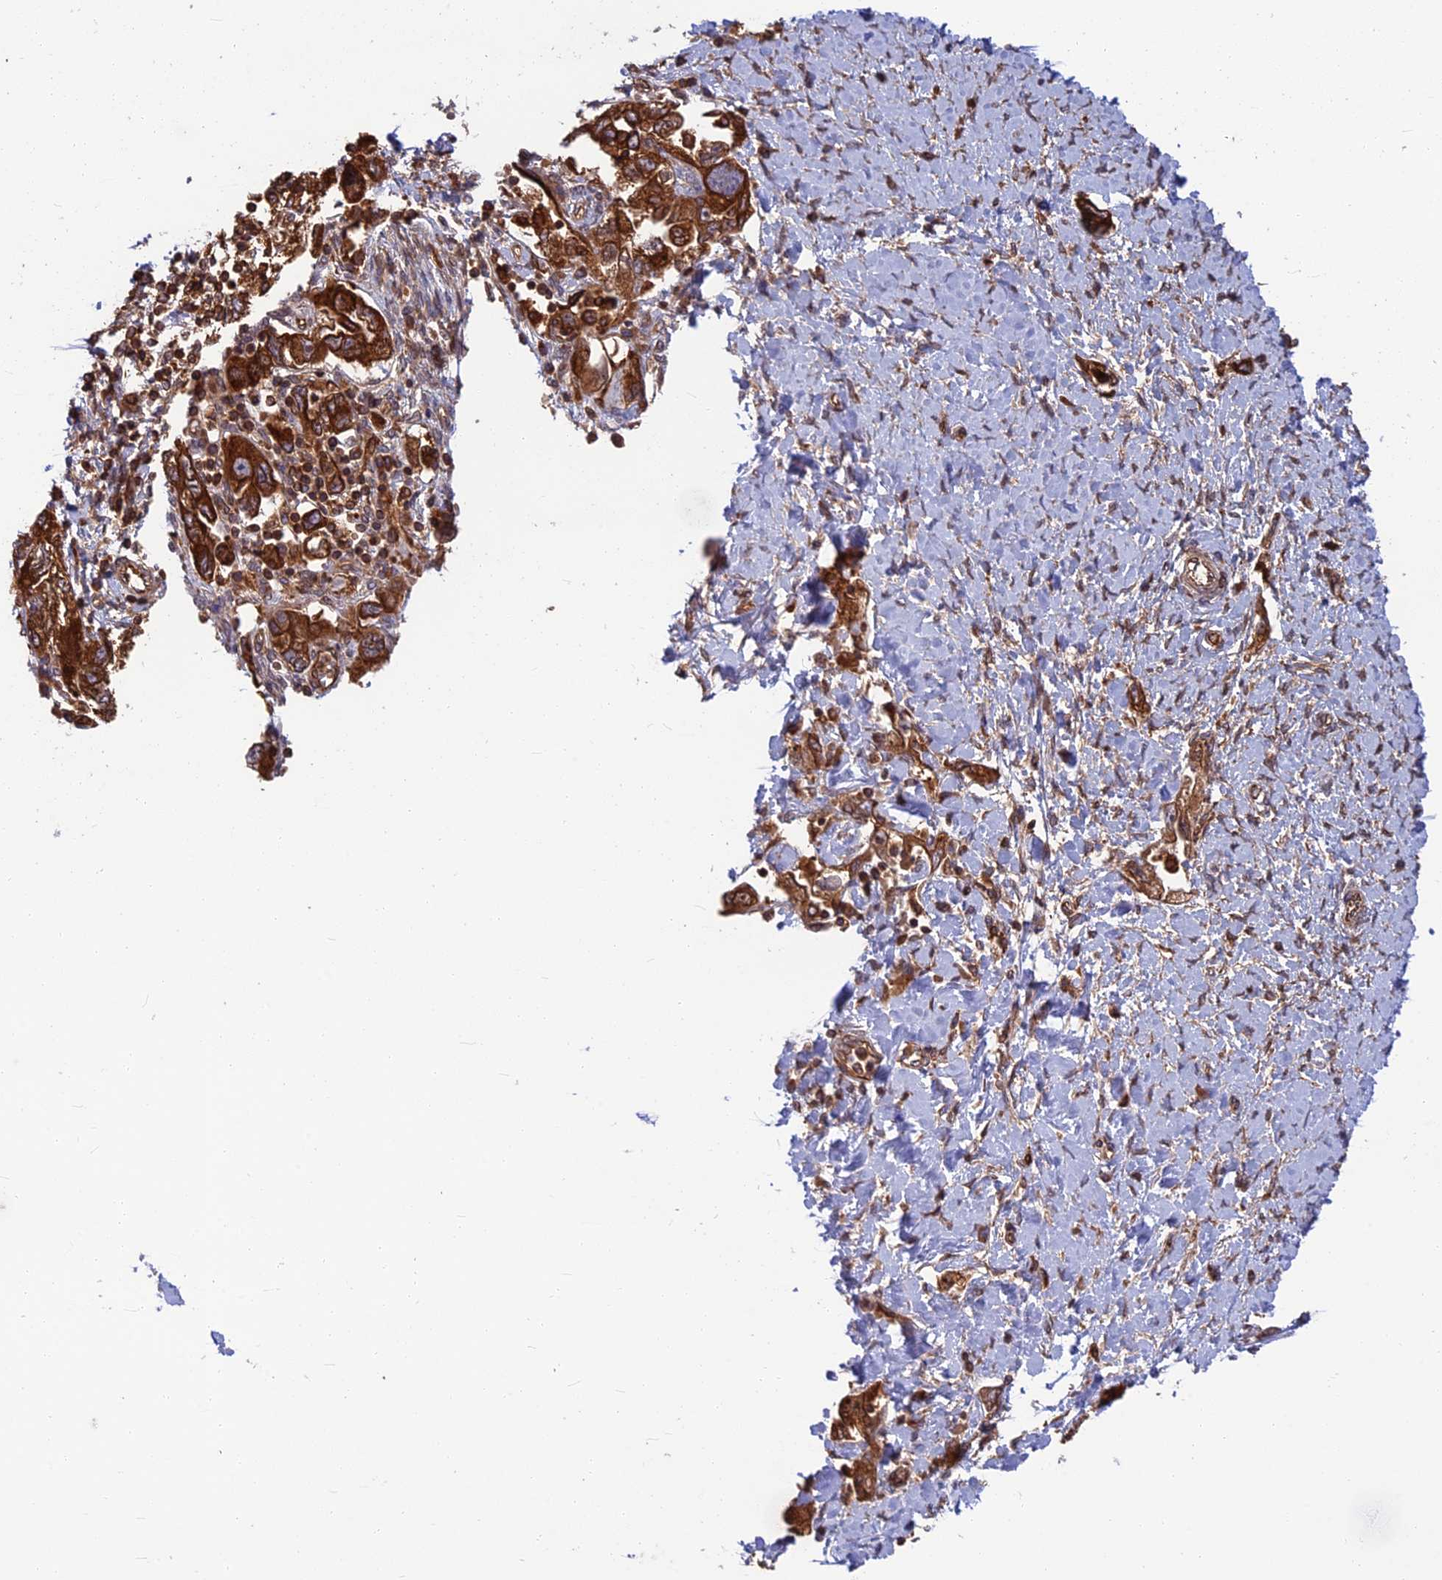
{"staining": {"intensity": "strong", "quantity": ">75%", "location": "cytoplasmic/membranous"}, "tissue": "ovarian cancer", "cell_type": "Tumor cells", "image_type": "cancer", "snomed": [{"axis": "morphology", "description": "Carcinoma, NOS"}, {"axis": "morphology", "description": "Cystadenocarcinoma, serous, NOS"}, {"axis": "topography", "description": "Ovary"}], "caption": "A brown stain labels strong cytoplasmic/membranous expression of a protein in ovarian cancer (carcinoma) tumor cells. (DAB = brown stain, brightfield microscopy at high magnification).", "gene": "WDR1", "patient": {"sex": "female", "age": 69}}